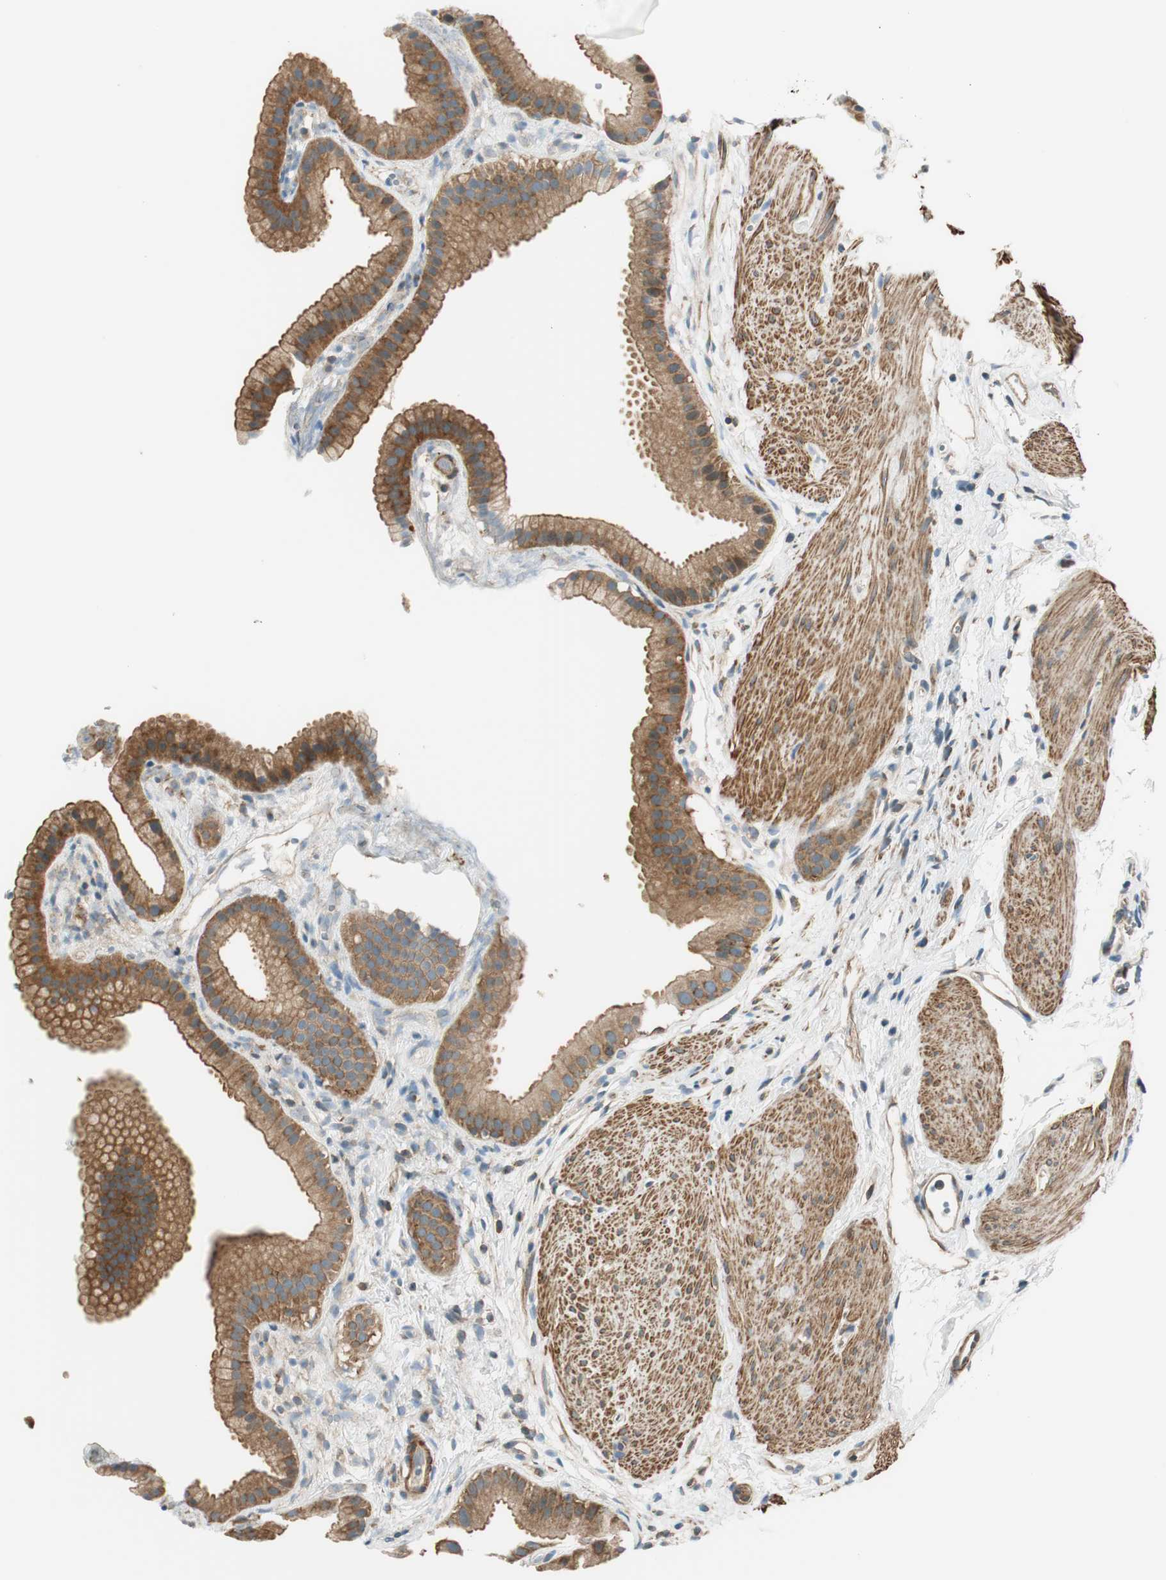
{"staining": {"intensity": "moderate", "quantity": ">75%", "location": "cytoplasmic/membranous"}, "tissue": "gallbladder", "cell_type": "Glandular cells", "image_type": "normal", "snomed": [{"axis": "morphology", "description": "Normal tissue, NOS"}, {"axis": "topography", "description": "Gallbladder"}], "caption": "DAB (3,3'-diaminobenzidine) immunohistochemical staining of unremarkable human gallbladder shows moderate cytoplasmic/membranous protein positivity in about >75% of glandular cells. (DAB IHC, brown staining for protein, blue staining for nuclei).", "gene": "PI4K2B", "patient": {"sex": "female", "age": 64}}